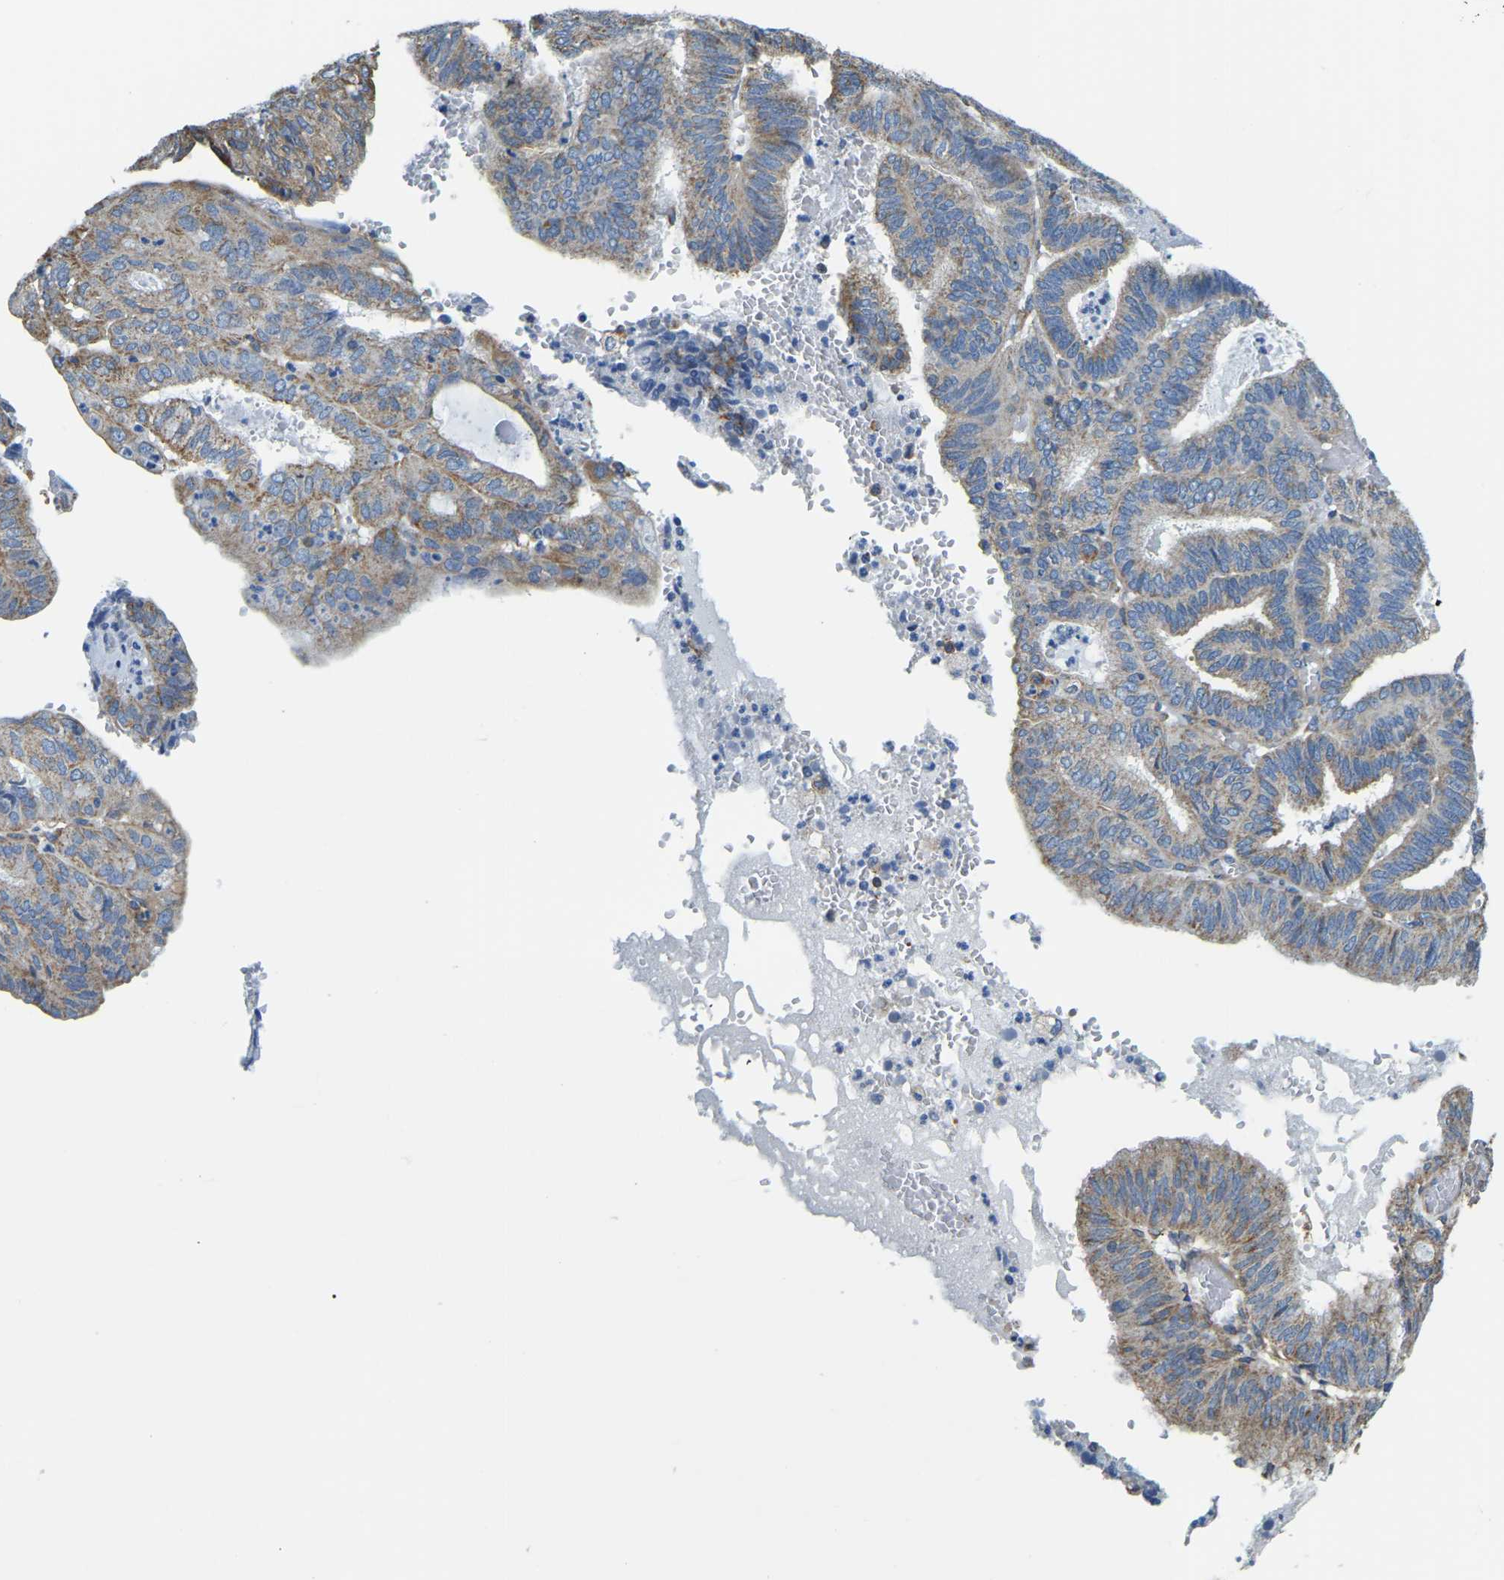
{"staining": {"intensity": "moderate", "quantity": ">75%", "location": "cytoplasmic/membranous"}, "tissue": "endometrial cancer", "cell_type": "Tumor cells", "image_type": "cancer", "snomed": [{"axis": "morphology", "description": "Adenocarcinoma, NOS"}, {"axis": "topography", "description": "Uterus"}], "caption": "Adenocarcinoma (endometrial) tissue displays moderate cytoplasmic/membranous expression in approximately >75% of tumor cells, visualized by immunohistochemistry.", "gene": "AHNAK", "patient": {"sex": "female", "age": 60}}